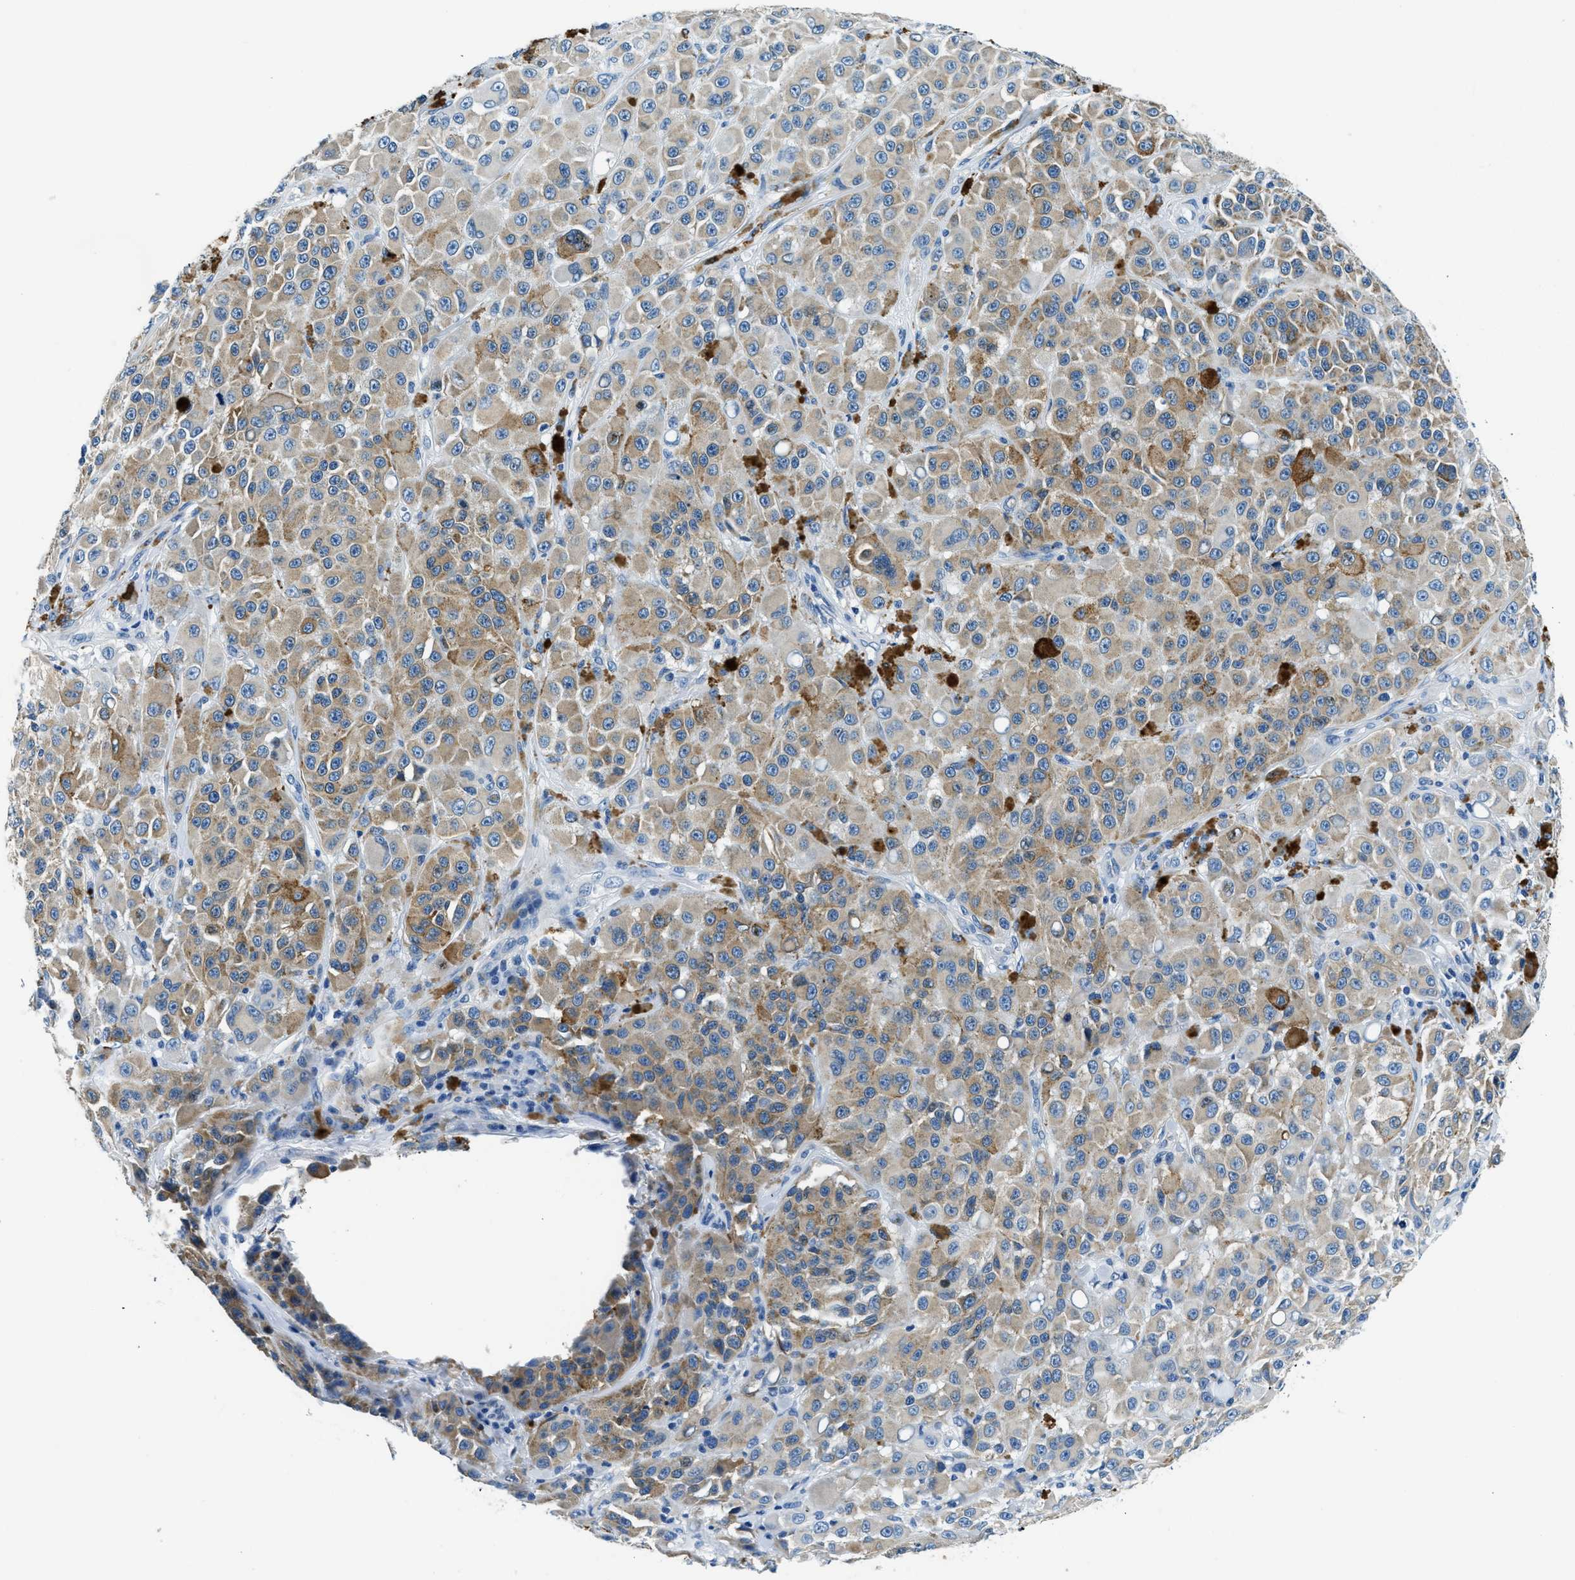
{"staining": {"intensity": "moderate", "quantity": ">75%", "location": "cytoplasmic/membranous"}, "tissue": "melanoma", "cell_type": "Tumor cells", "image_type": "cancer", "snomed": [{"axis": "morphology", "description": "Malignant melanoma, NOS"}, {"axis": "topography", "description": "Skin"}], "caption": "A high-resolution image shows immunohistochemistry (IHC) staining of malignant melanoma, which reveals moderate cytoplasmic/membranous expression in approximately >75% of tumor cells.", "gene": "UBAC2", "patient": {"sex": "male", "age": 84}}